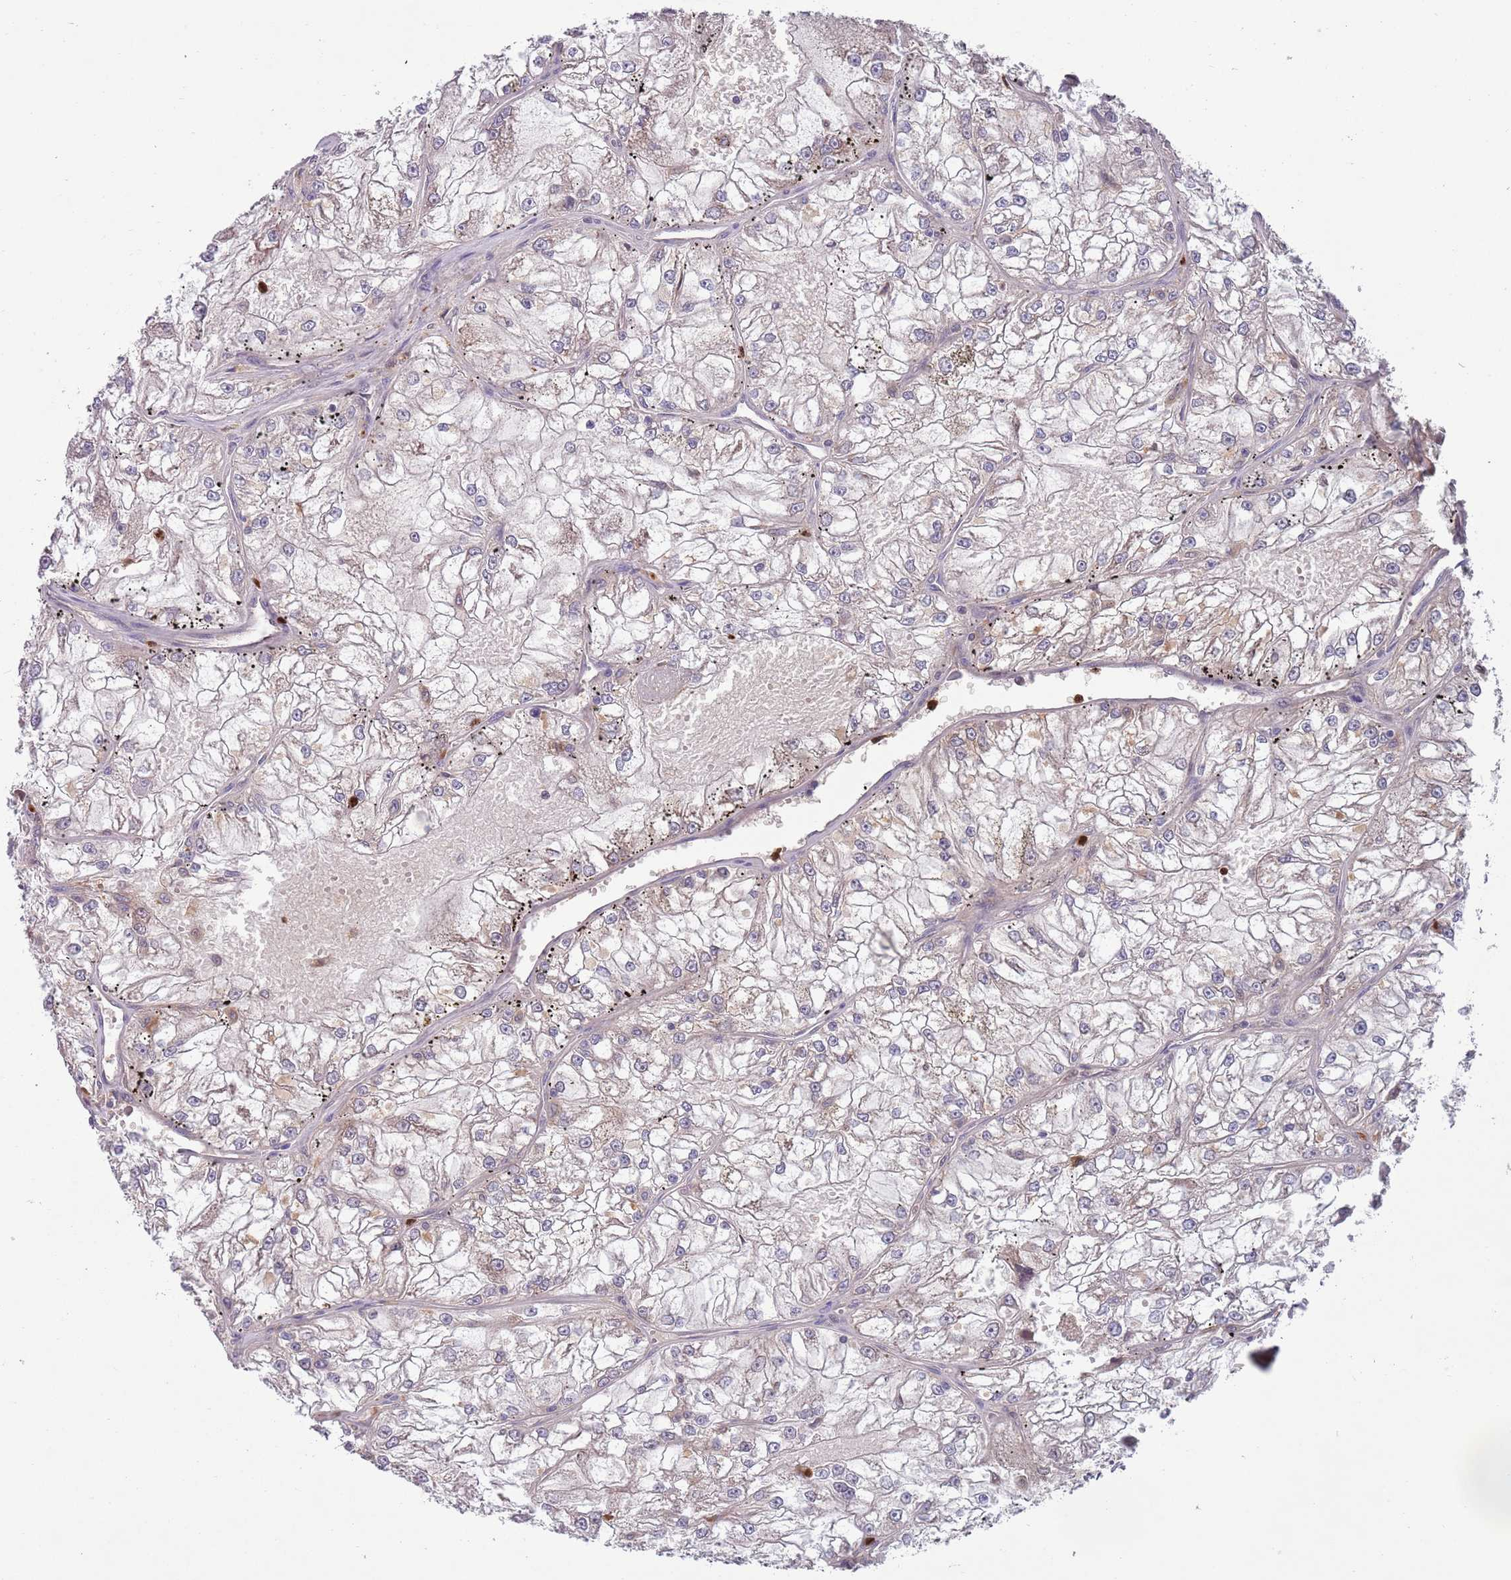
{"staining": {"intensity": "negative", "quantity": "none", "location": "none"}, "tissue": "renal cancer", "cell_type": "Tumor cells", "image_type": "cancer", "snomed": [{"axis": "morphology", "description": "Adenocarcinoma, NOS"}, {"axis": "topography", "description": "Kidney"}], "caption": "Tumor cells show no significant staining in renal adenocarcinoma. (Immunohistochemistry, brightfield microscopy, high magnification).", "gene": "TYW1", "patient": {"sex": "female", "age": 72}}